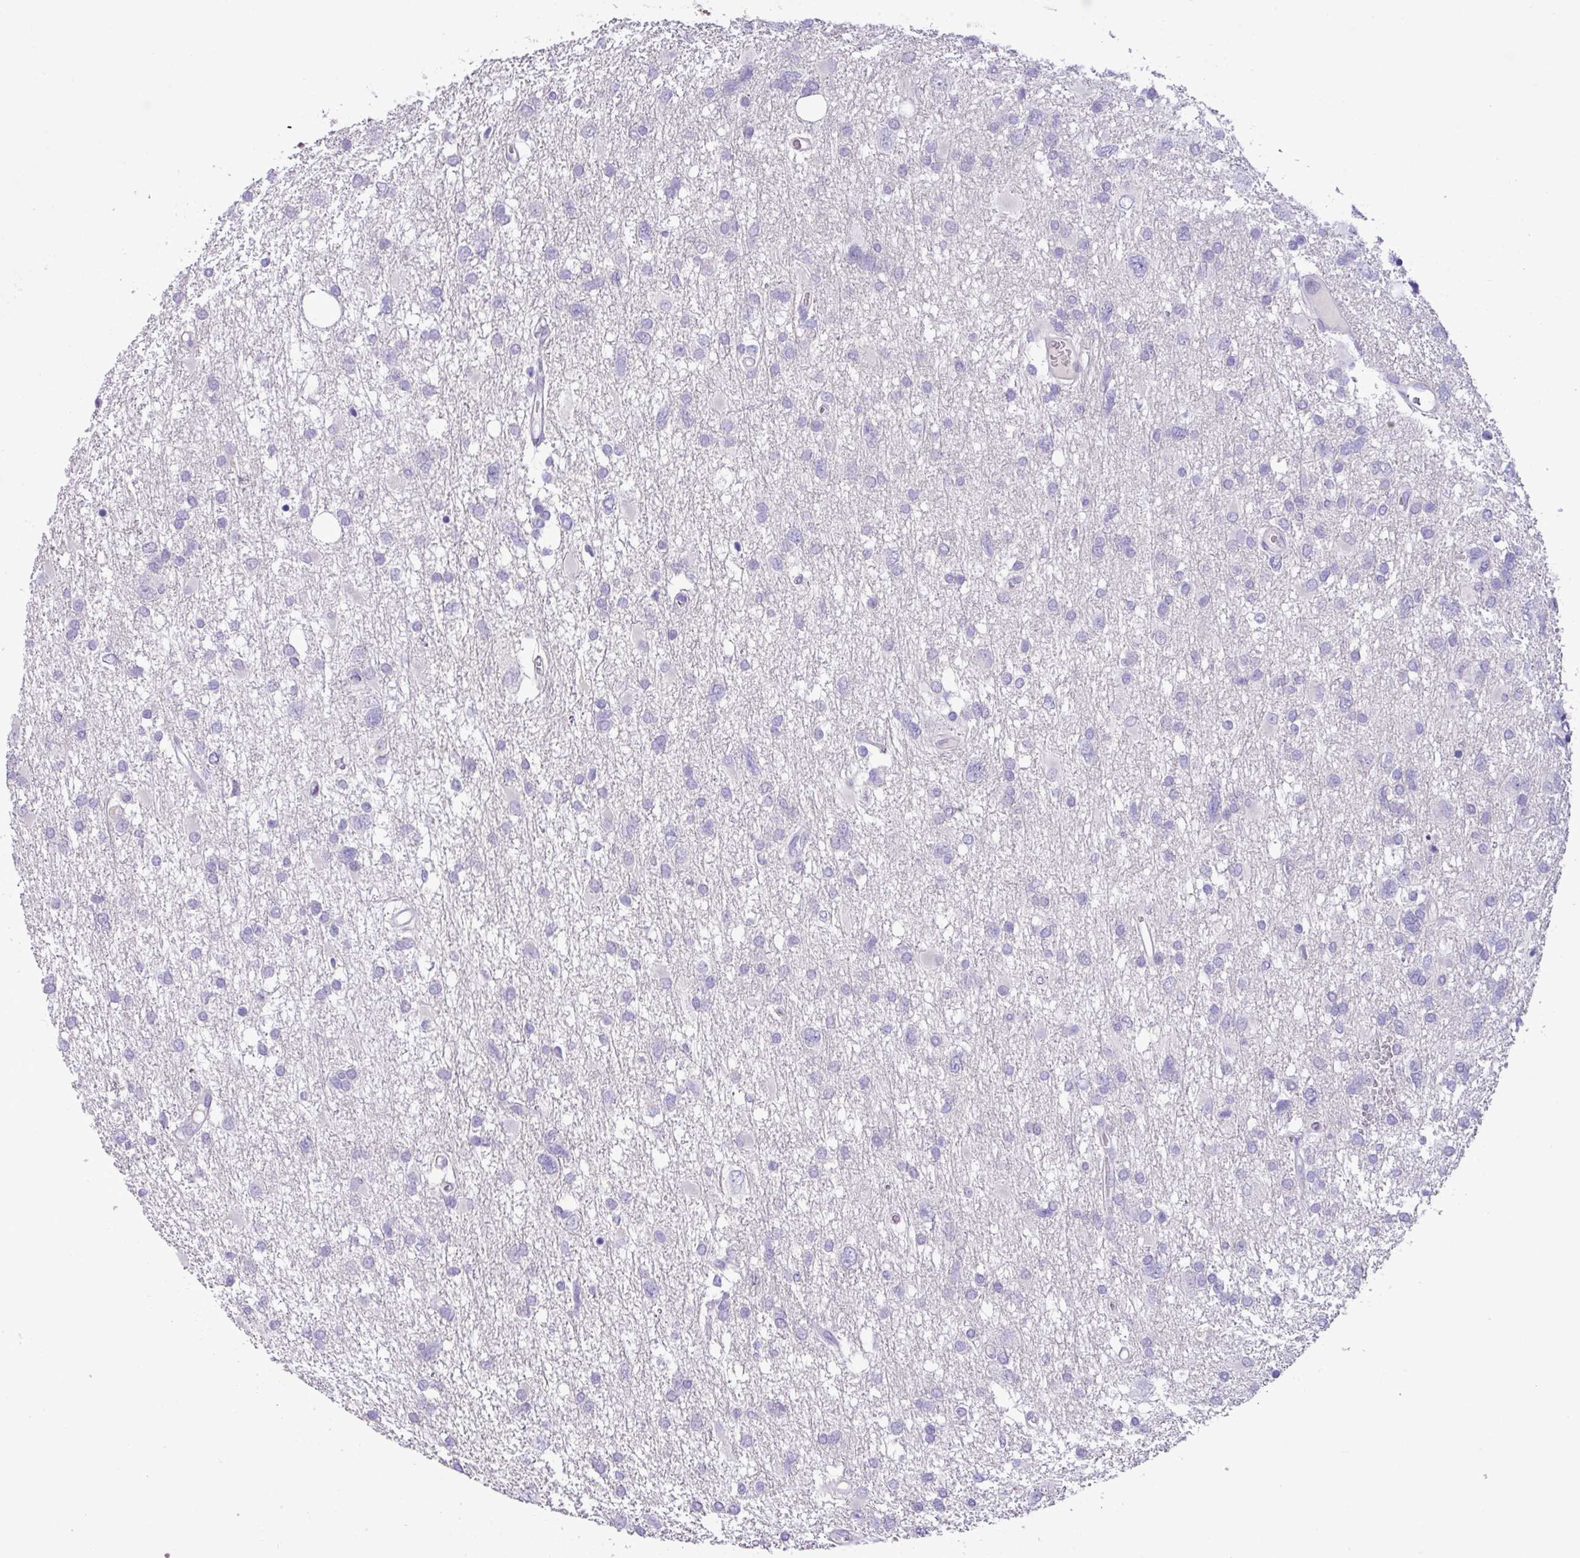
{"staining": {"intensity": "negative", "quantity": "none", "location": "none"}, "tissue": "glioma", "cell_type": "Tumor cells", "image_type": "cancer", "snomed": [{"axis": "morphology", "description": "Glioma, malignant, High grade"}, {"axis": "topography", "description": "Brain"}], "caption": "Immunohistochemical staining of human malignant high-grade glioma displays no significant positivity in tumor cells.", "gene": "EPCAM", "patient": {"sex": "male", "age": 61}}